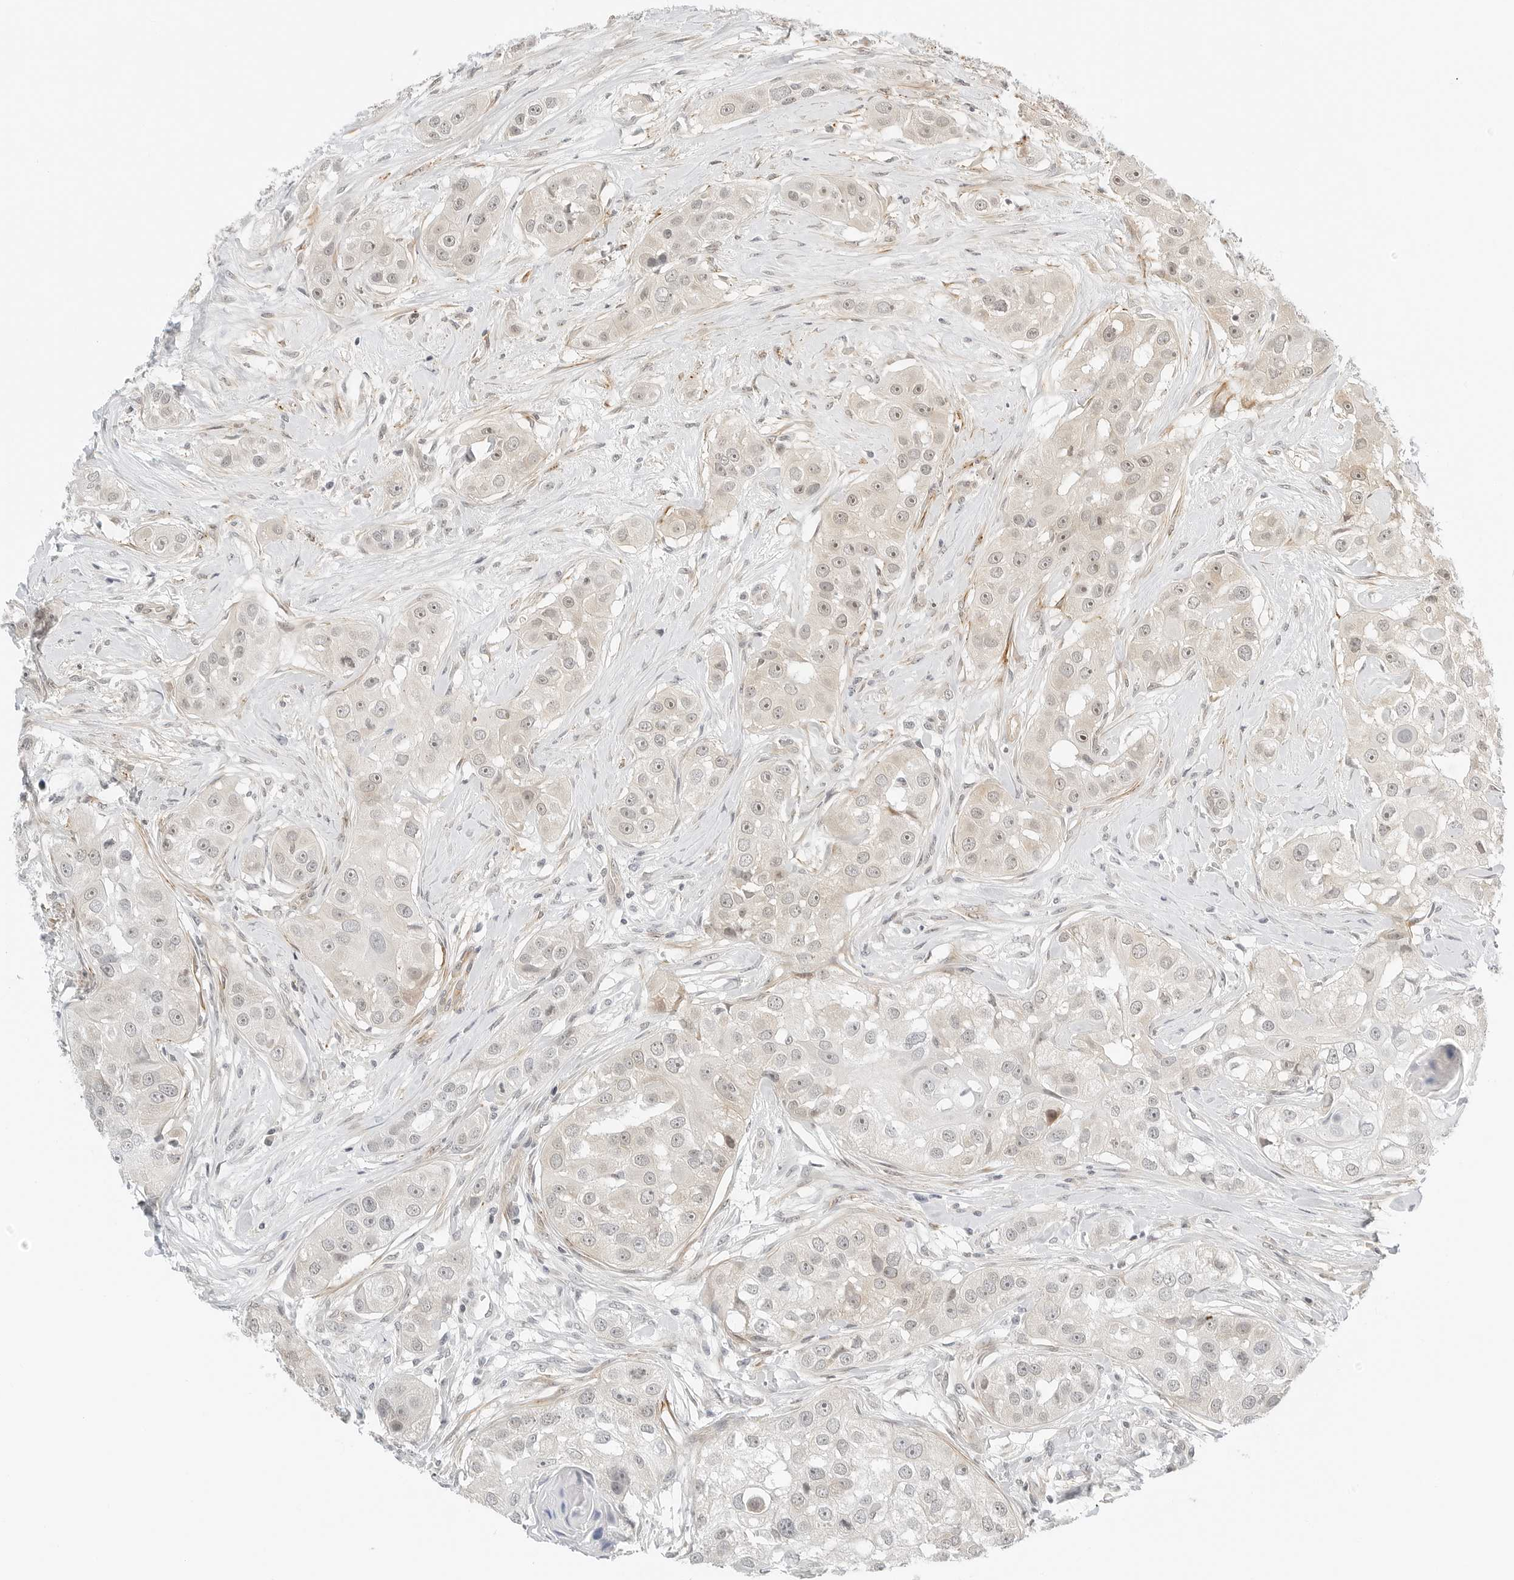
{"staining": {"intensity": "weak", "quantity": "25%-75%", "location": "nuclear"}, "tissue": "head and neck cancer", "cell_type": "Tumor cells", "image_type": "cancer", "snomed": [{"axis": "morphology", "description": "Normal tissue, NOS"}, {"axis": "morphology", "description": "Squamous cell carcinoma, NOS"}, {"axis": "topography", "description": "Skeletal muscle"}, {"axis": "topography", "description": "Head-Neck"}], "caption": "This is a micrograph of immunohistochemistry (IHC) staining of head and neck cancer, which shows weak expression in the nuclear of tumor cells.", "gene": "NEO1", "patient": {"sex": "male", "age": 51}}